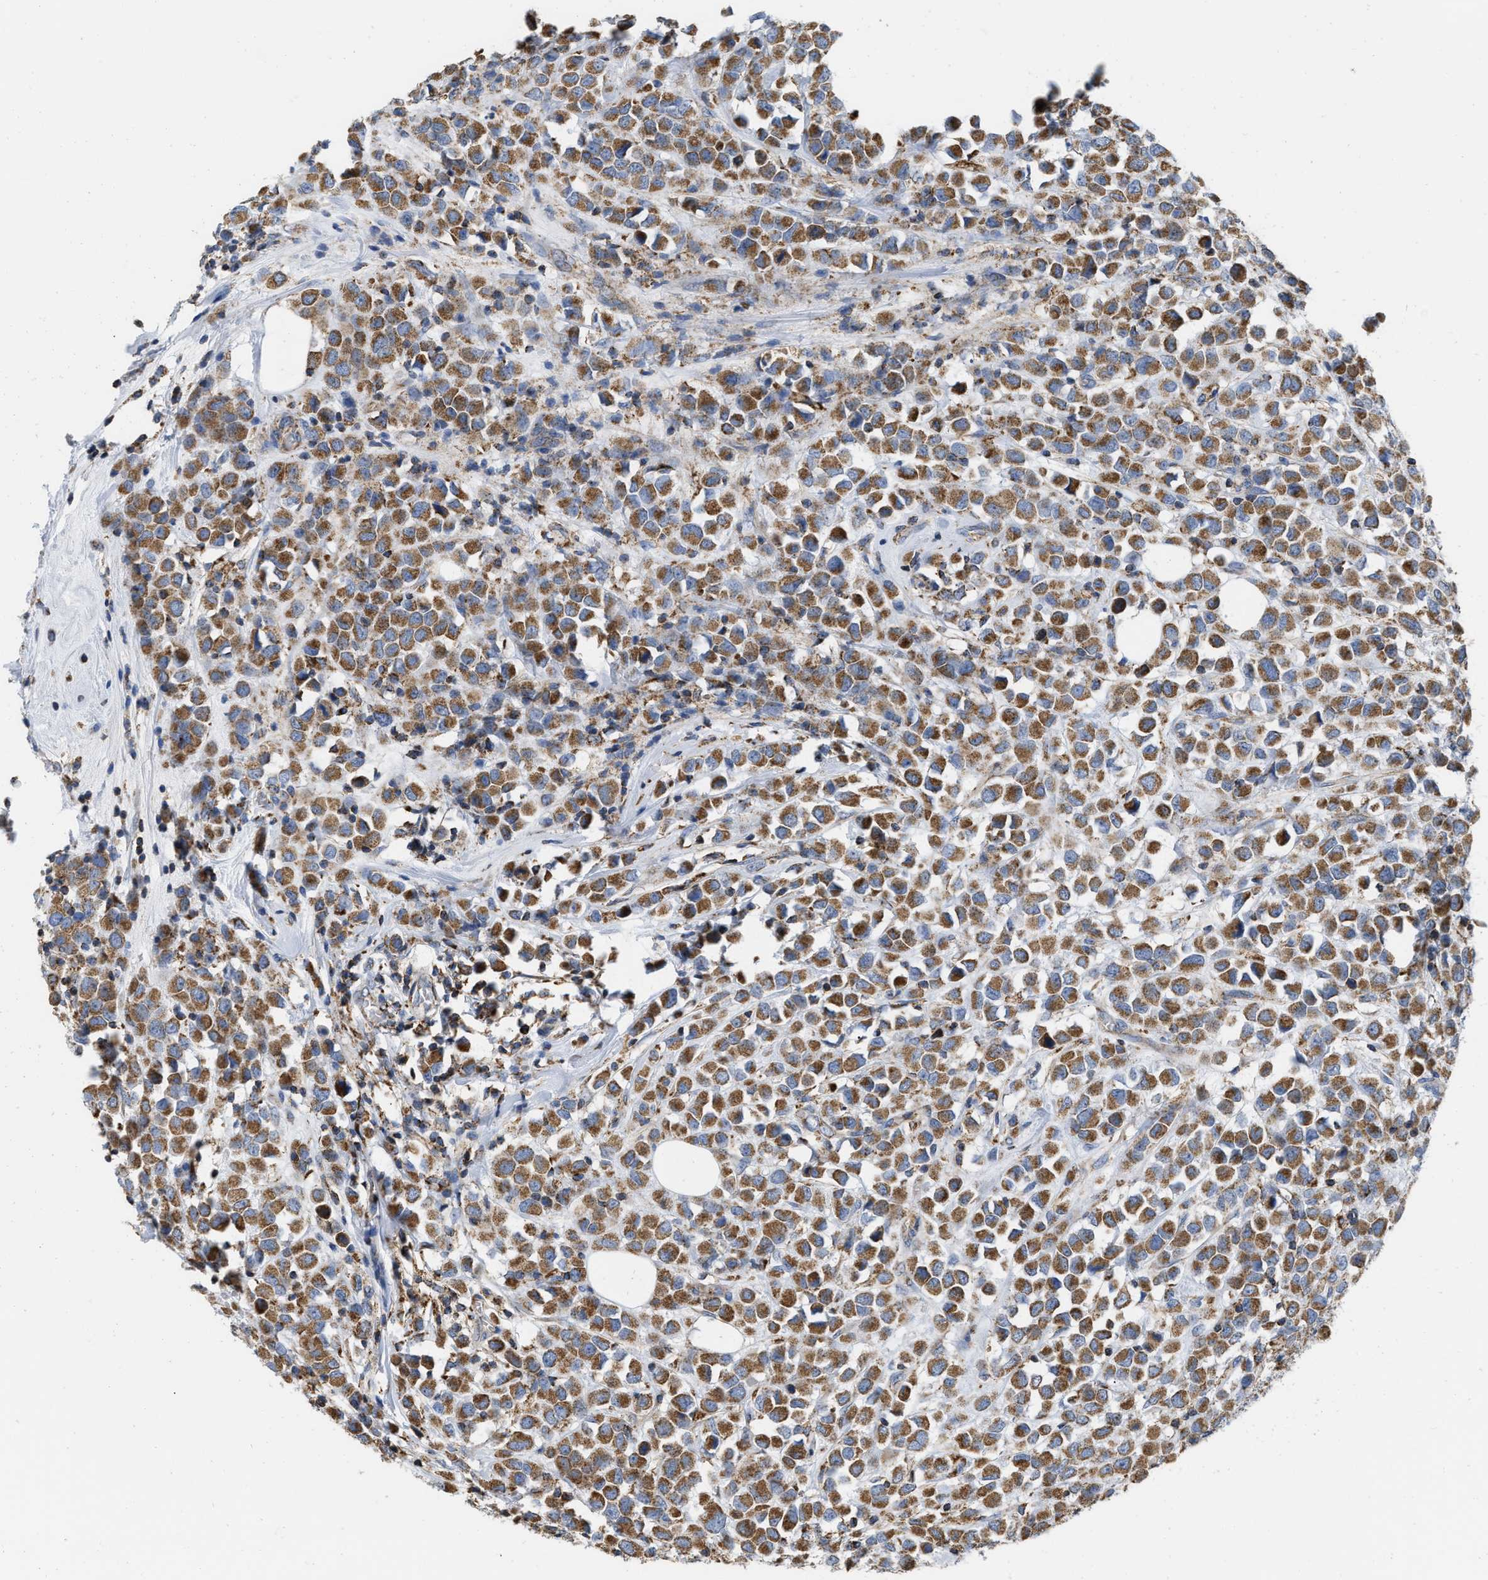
{"staining": {"intensity": "strong", "quantity": ">75%", "location": "cytoplasmic/membranous"}, "tissue": "breast cancer", "cell_type": "Tumor cells", "image_type": "cancer", "snomed": [{"axis": "morphology", "description": "Duct carcinoma"}, {"axis": "topography", "description": "Breast"}], "caption": "IHC image of infiltrating ductal carcinoma (breast) stained for a protein (brown), which exhibits high levels of strong cytoplasmic/membranous expression in approximately >75% of tumor cells.", "gene": "GRB10", "patient": {"sex": "female", "age": 61}}